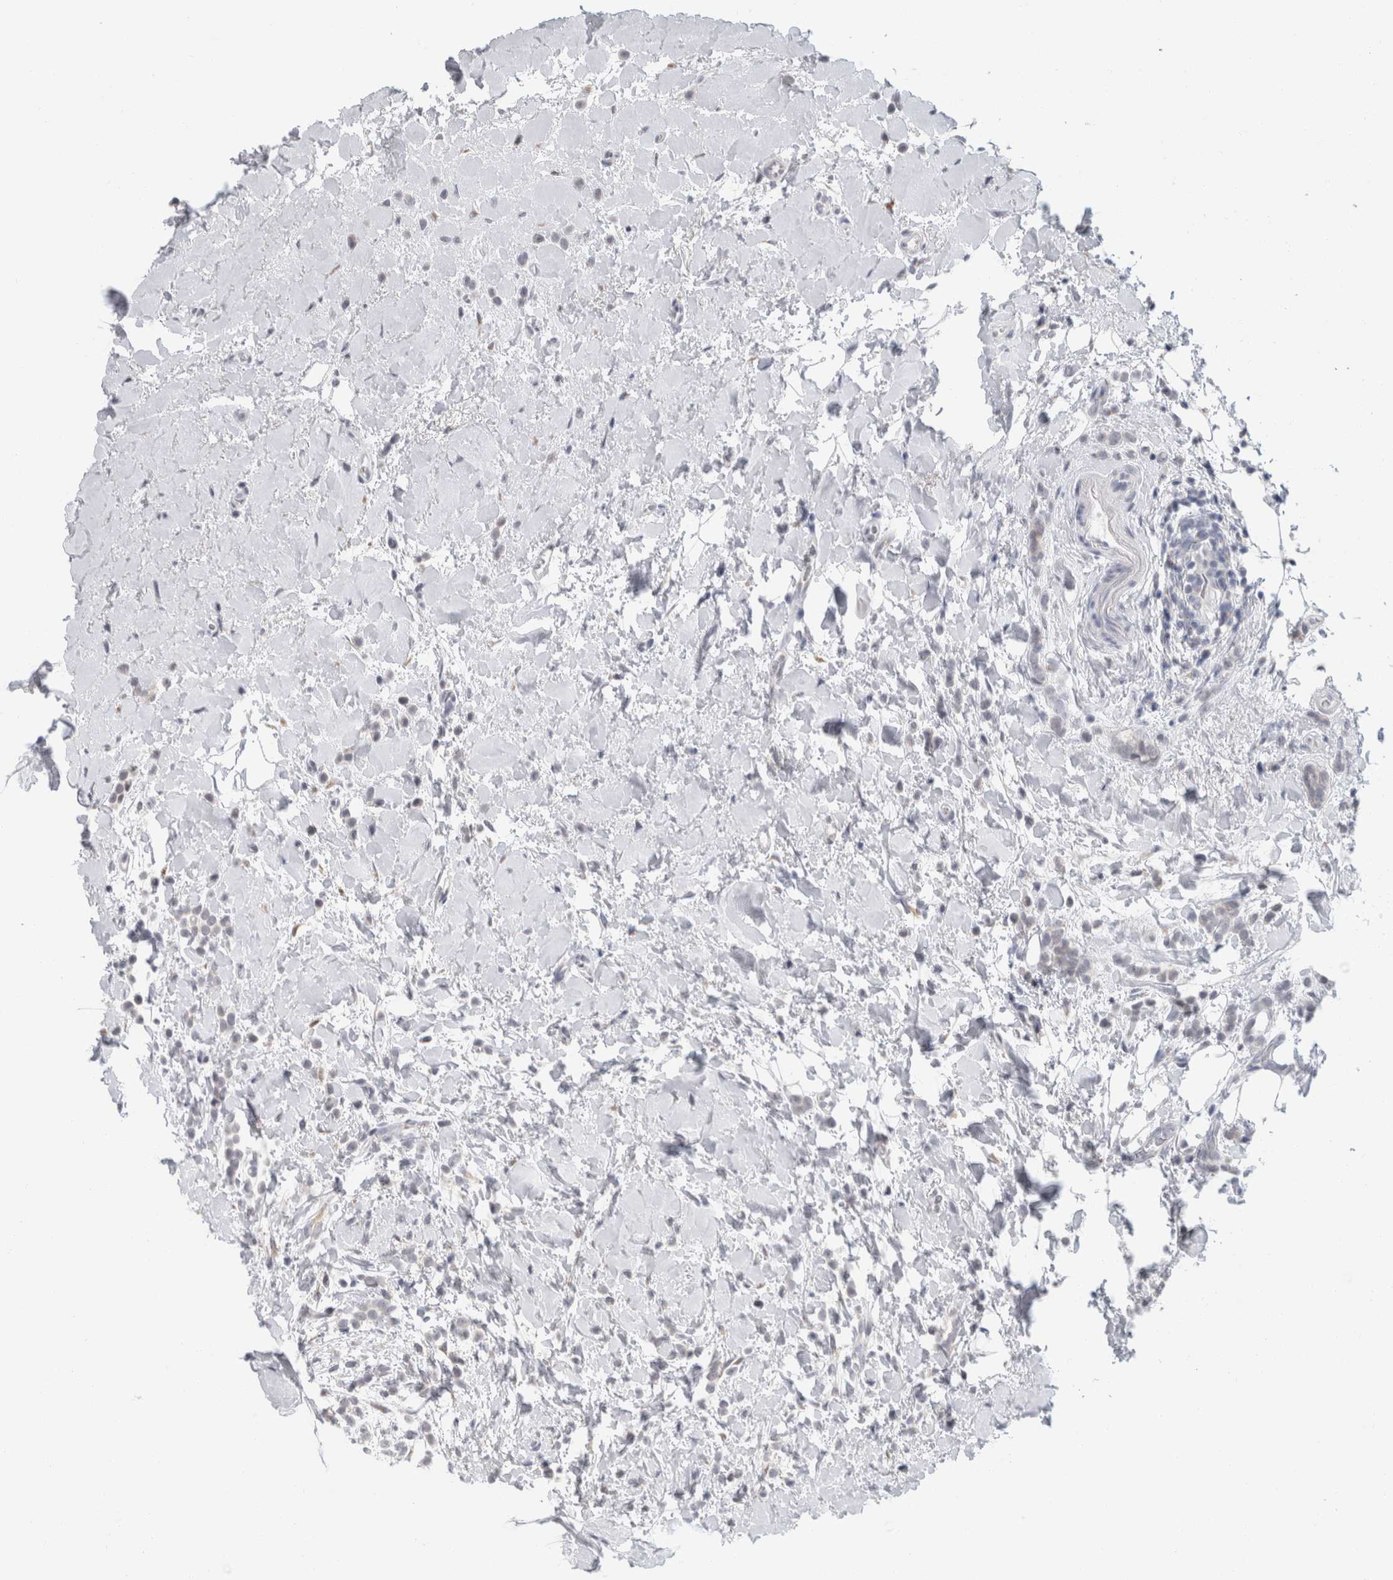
{"staining": {"intensity": "negative", "quantity": "none", "location": "none"}, "tissue": "breast cancer", "cell_type": "Tumor cells", "image_type": "cancer", "snomed": [{"axis": "morphology", "description": "Normal tissue, NOS"}, {"axis": "morphology", "description": "Lobular carcinoma"}, {"axis": "topography", "description": "Breast"}], "caption": "Immunohistochemistry histopathology image of neoplastic tissue: breast cancer (lobular carcinoma) stained with DAB (3,3'-diaminobenzidine) shows no significant protein positivity in tumor cells.", "gene": "NIPA1", "patient": {"sex": "female", "age": 50}}